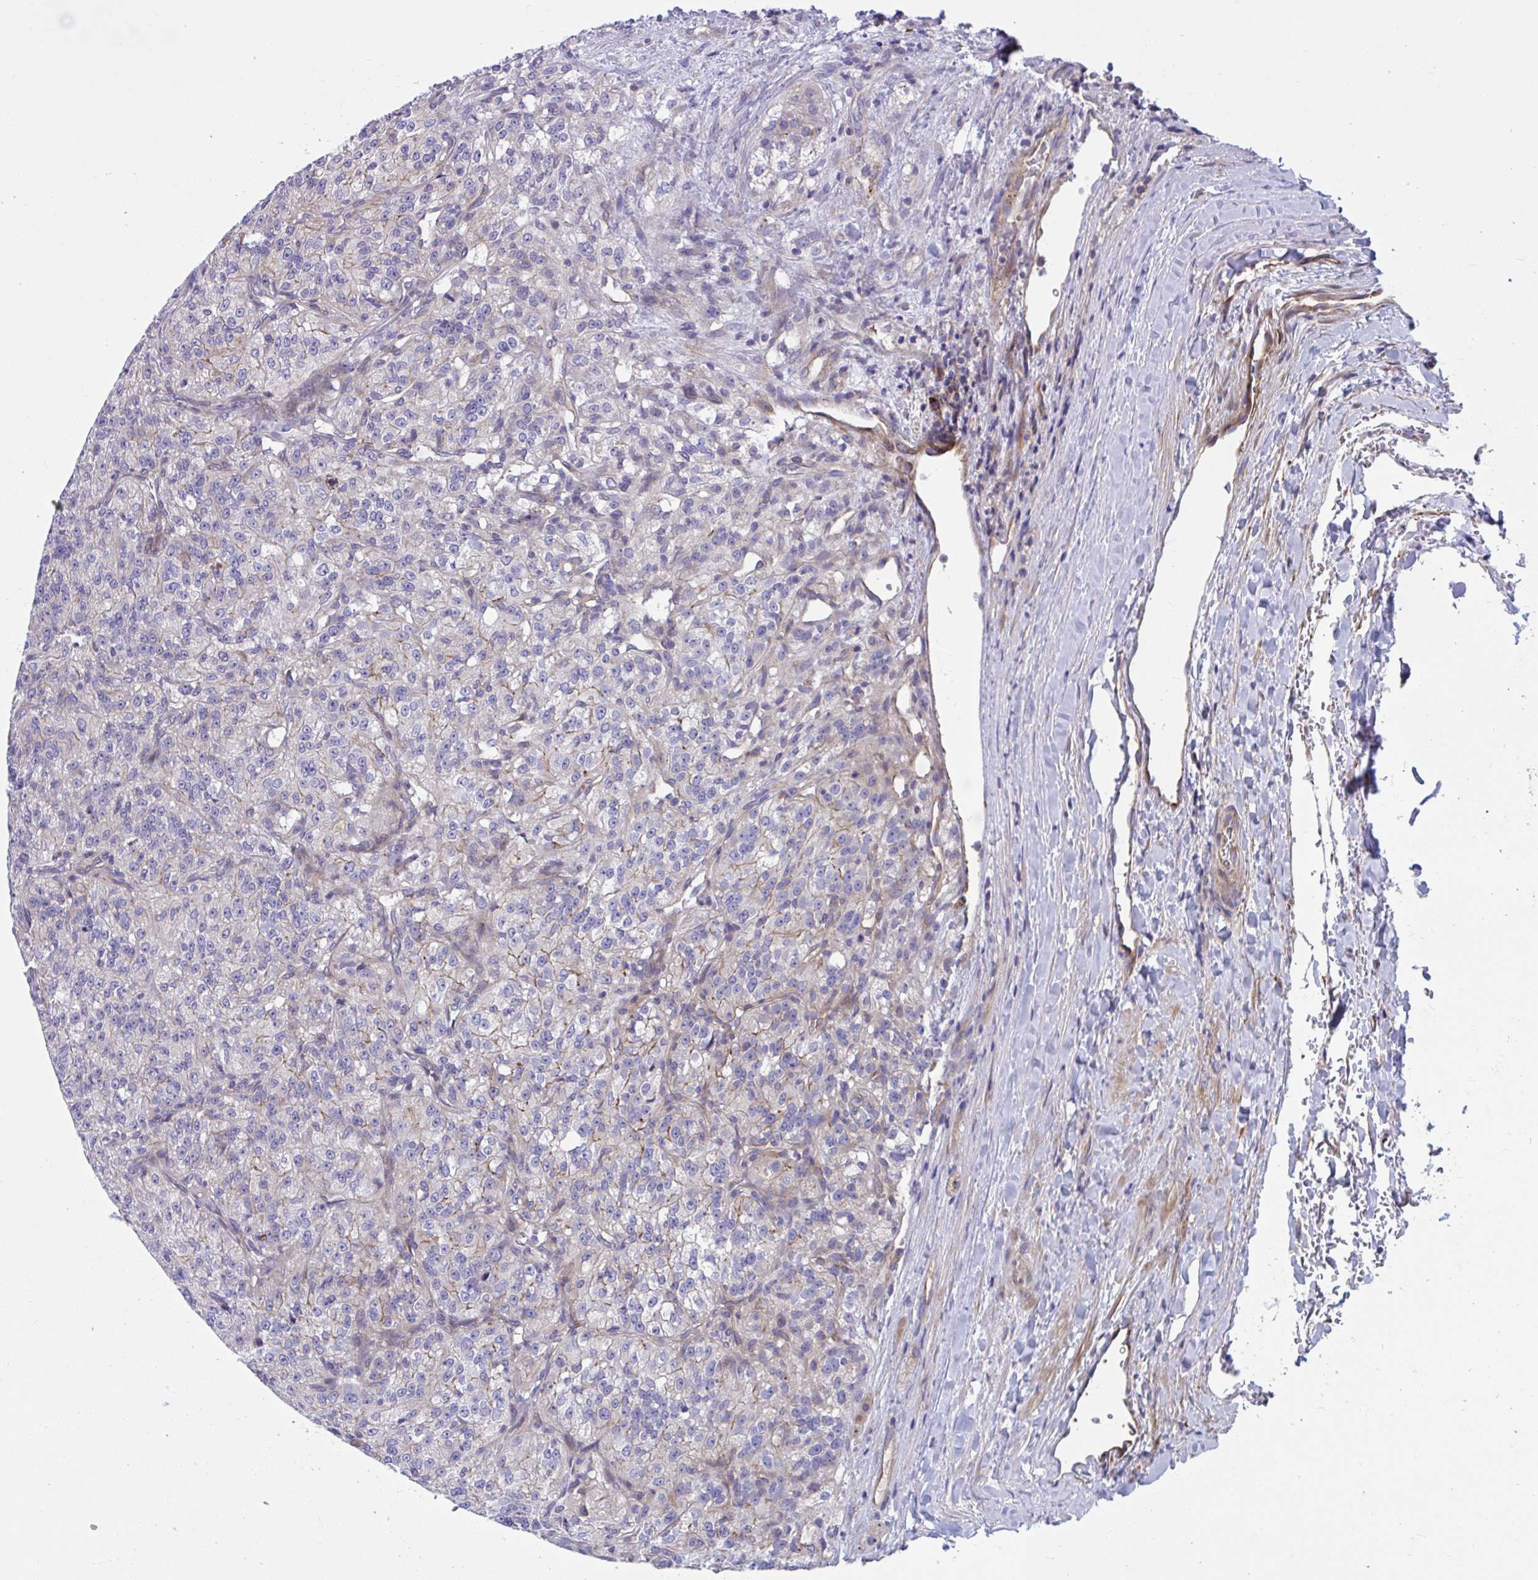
{"staining": {"intensity": "weak", "quantity": "<25%", "location": "cytoplasmic/membranous"}, "tissue": "renal cancer", "cell_type": "Tumor cells", "image_type": "cancer", "snomed": [{"axis": "morphology", "description": "Adenocarcinoma, NOS"}, {"axis": "topography", "description": "Kidney"}], "caption": "This is an IHC photomicrograph of renal adenocarcinoma. There is no expression in tumor cells.", "gene": "WBP1", "patient": {"sex": "female", "age": 63}}